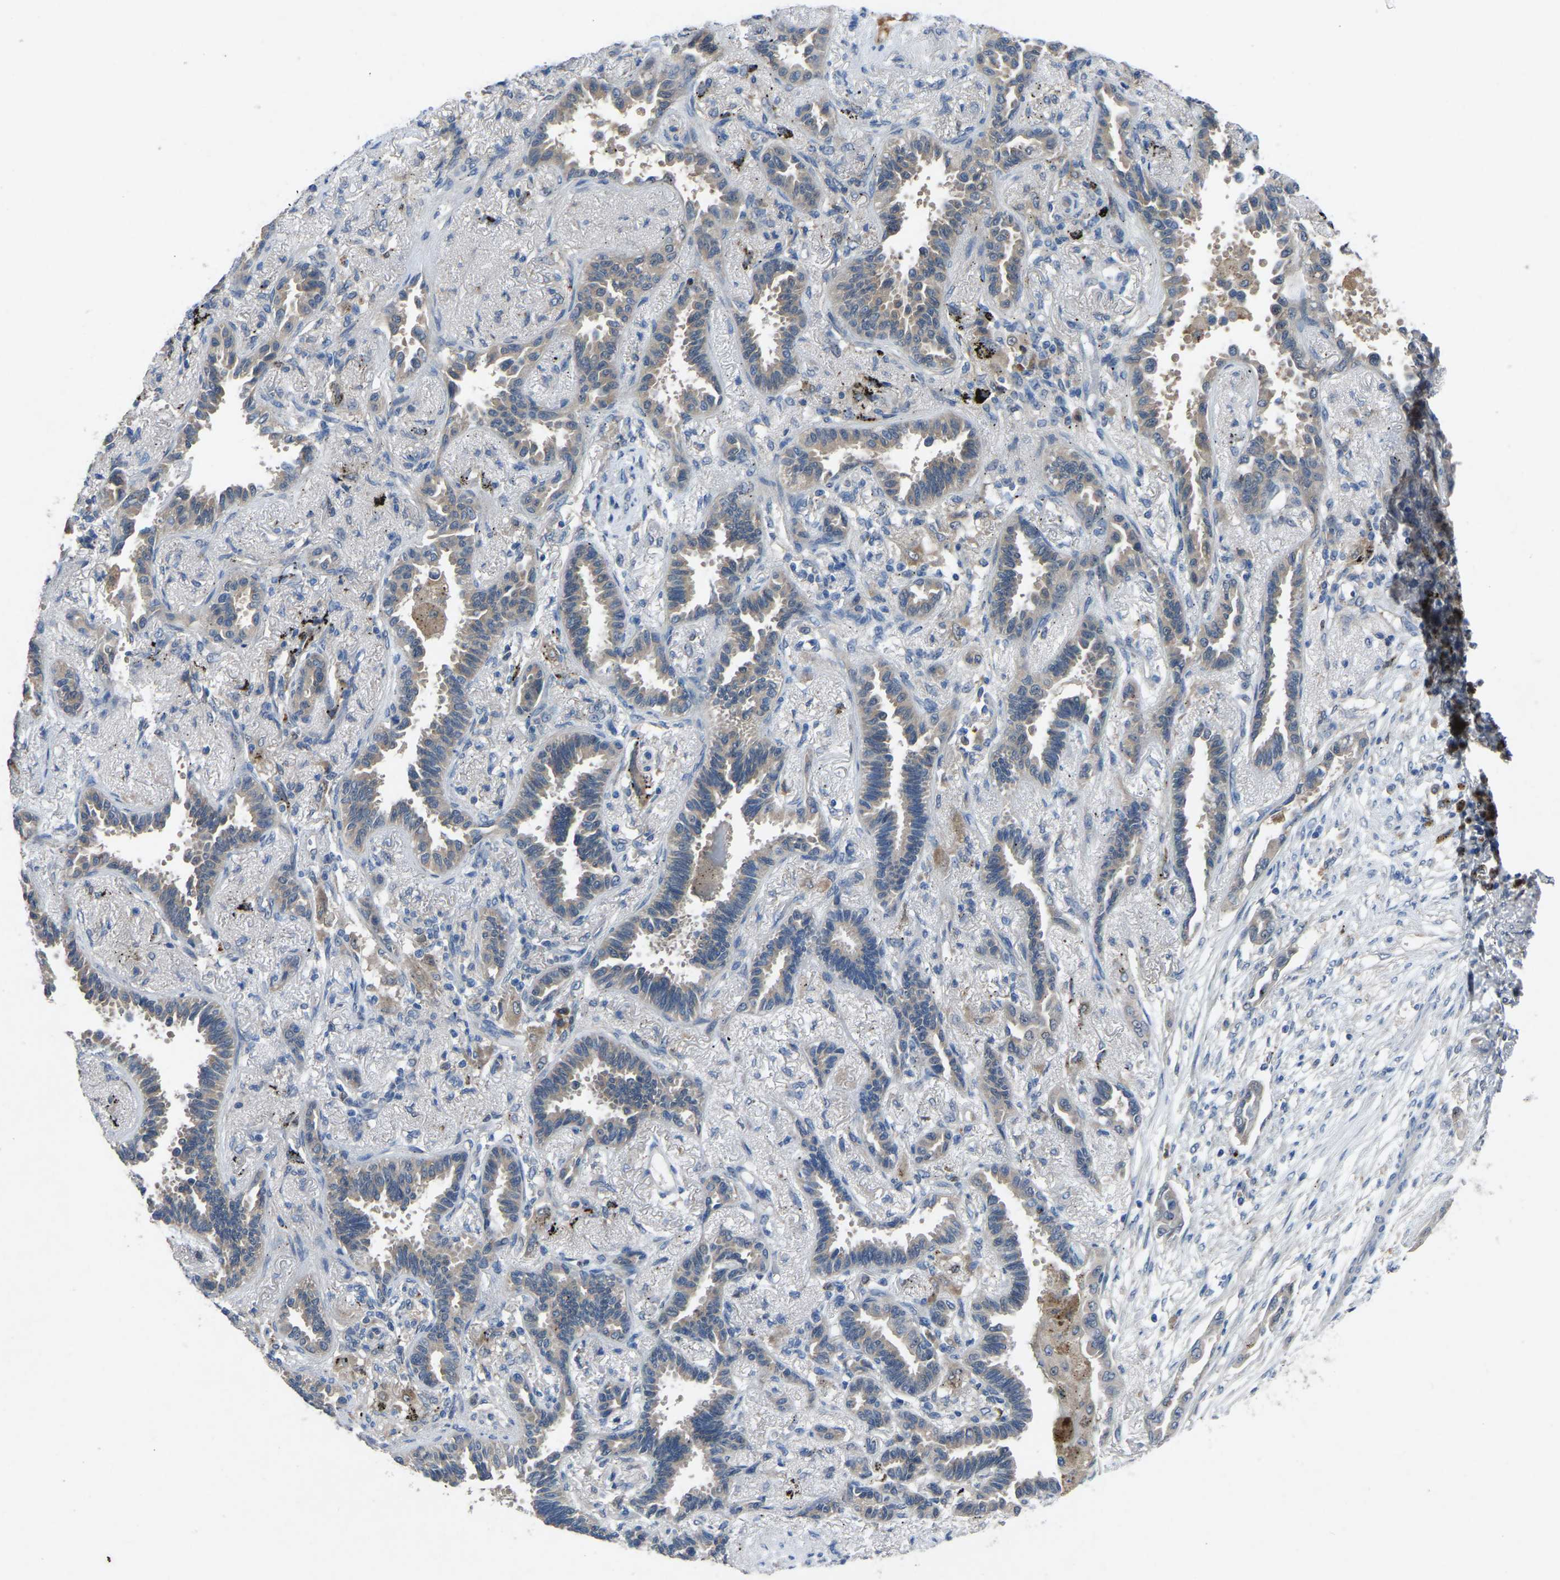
{"staining": {"intensity": "weak", "quantity": "<25%", "location": "cytoplasmic/membranous"}, "tissue": "lung cancer", "cell_type": "Tumor cells", "image_type": "cancer", "snomed": [{"axis": "morphology", "description": "Adenocarcinoma, NOS"}, {"axis": "topography", "description": "Lung"}], "caption": "Tumor cells are negative for brown protein staining in lung cancer.", "gene": "FHIT", "patient": {"sex": "male", "age": 59}}